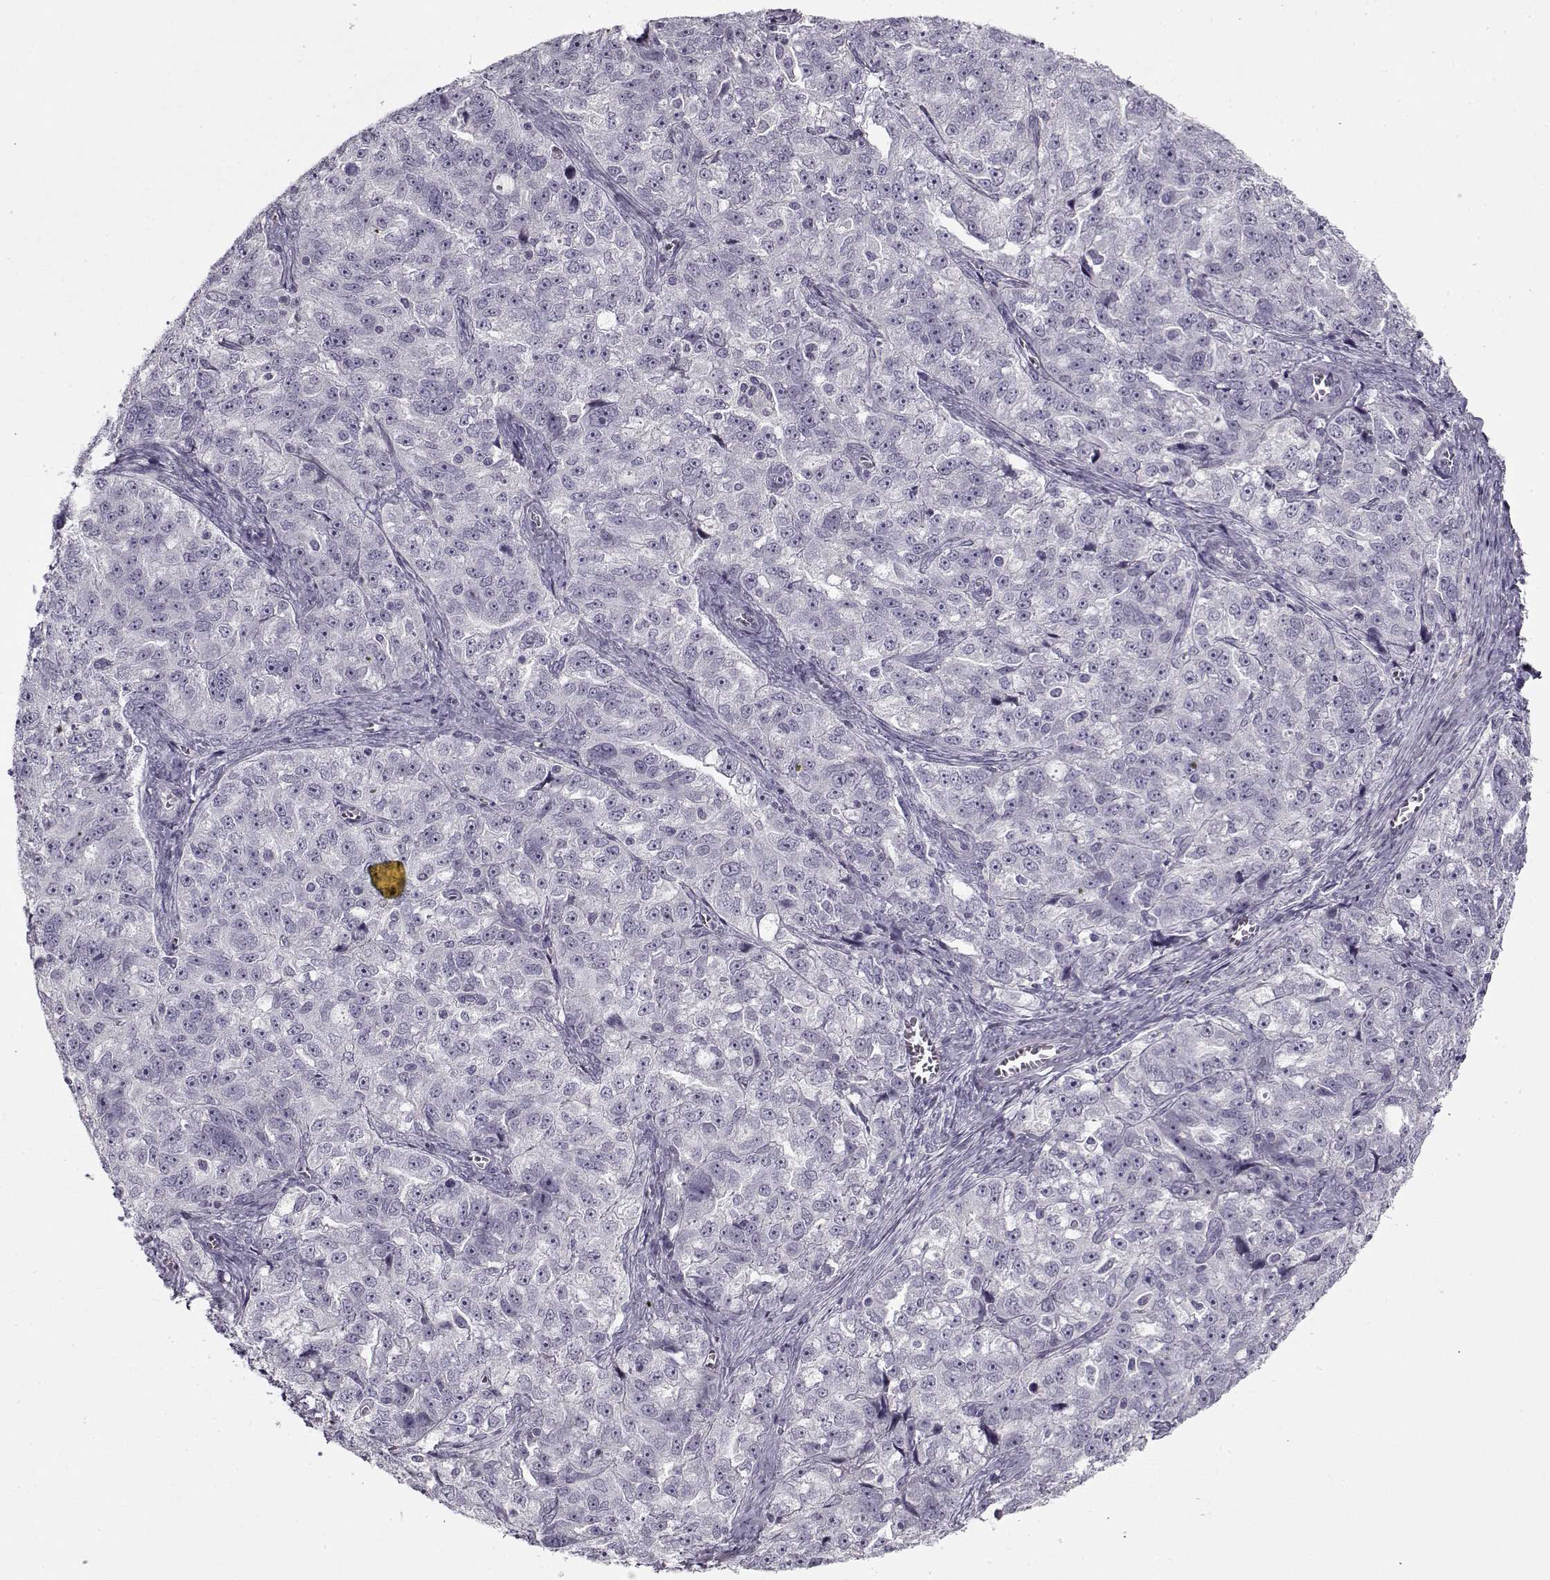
{"staining": {"intensity": "negative", "quantity": "none", "location": "none"}, "tissue": "ovarian cancer", "cell_type": "Tumor cells", "image_type": "cancer", "snomed": [{"axis": "morphology", "description": "Cystadenocarcinoma, serous, NOS"}, {"axis": "topography", "description": "Ovary"}], "caption": "Immunohistochemistry histopathology image of neoplastic tissue: ovarian serous cystadenocarcinoma stained with DAB (3,3'-diaminobenzidine) reveals no significant protein staining in tumor cells. Nuclei are stained in blue.", "gene": "PNMT", "patient": {"sex": "female", "age": 51}}